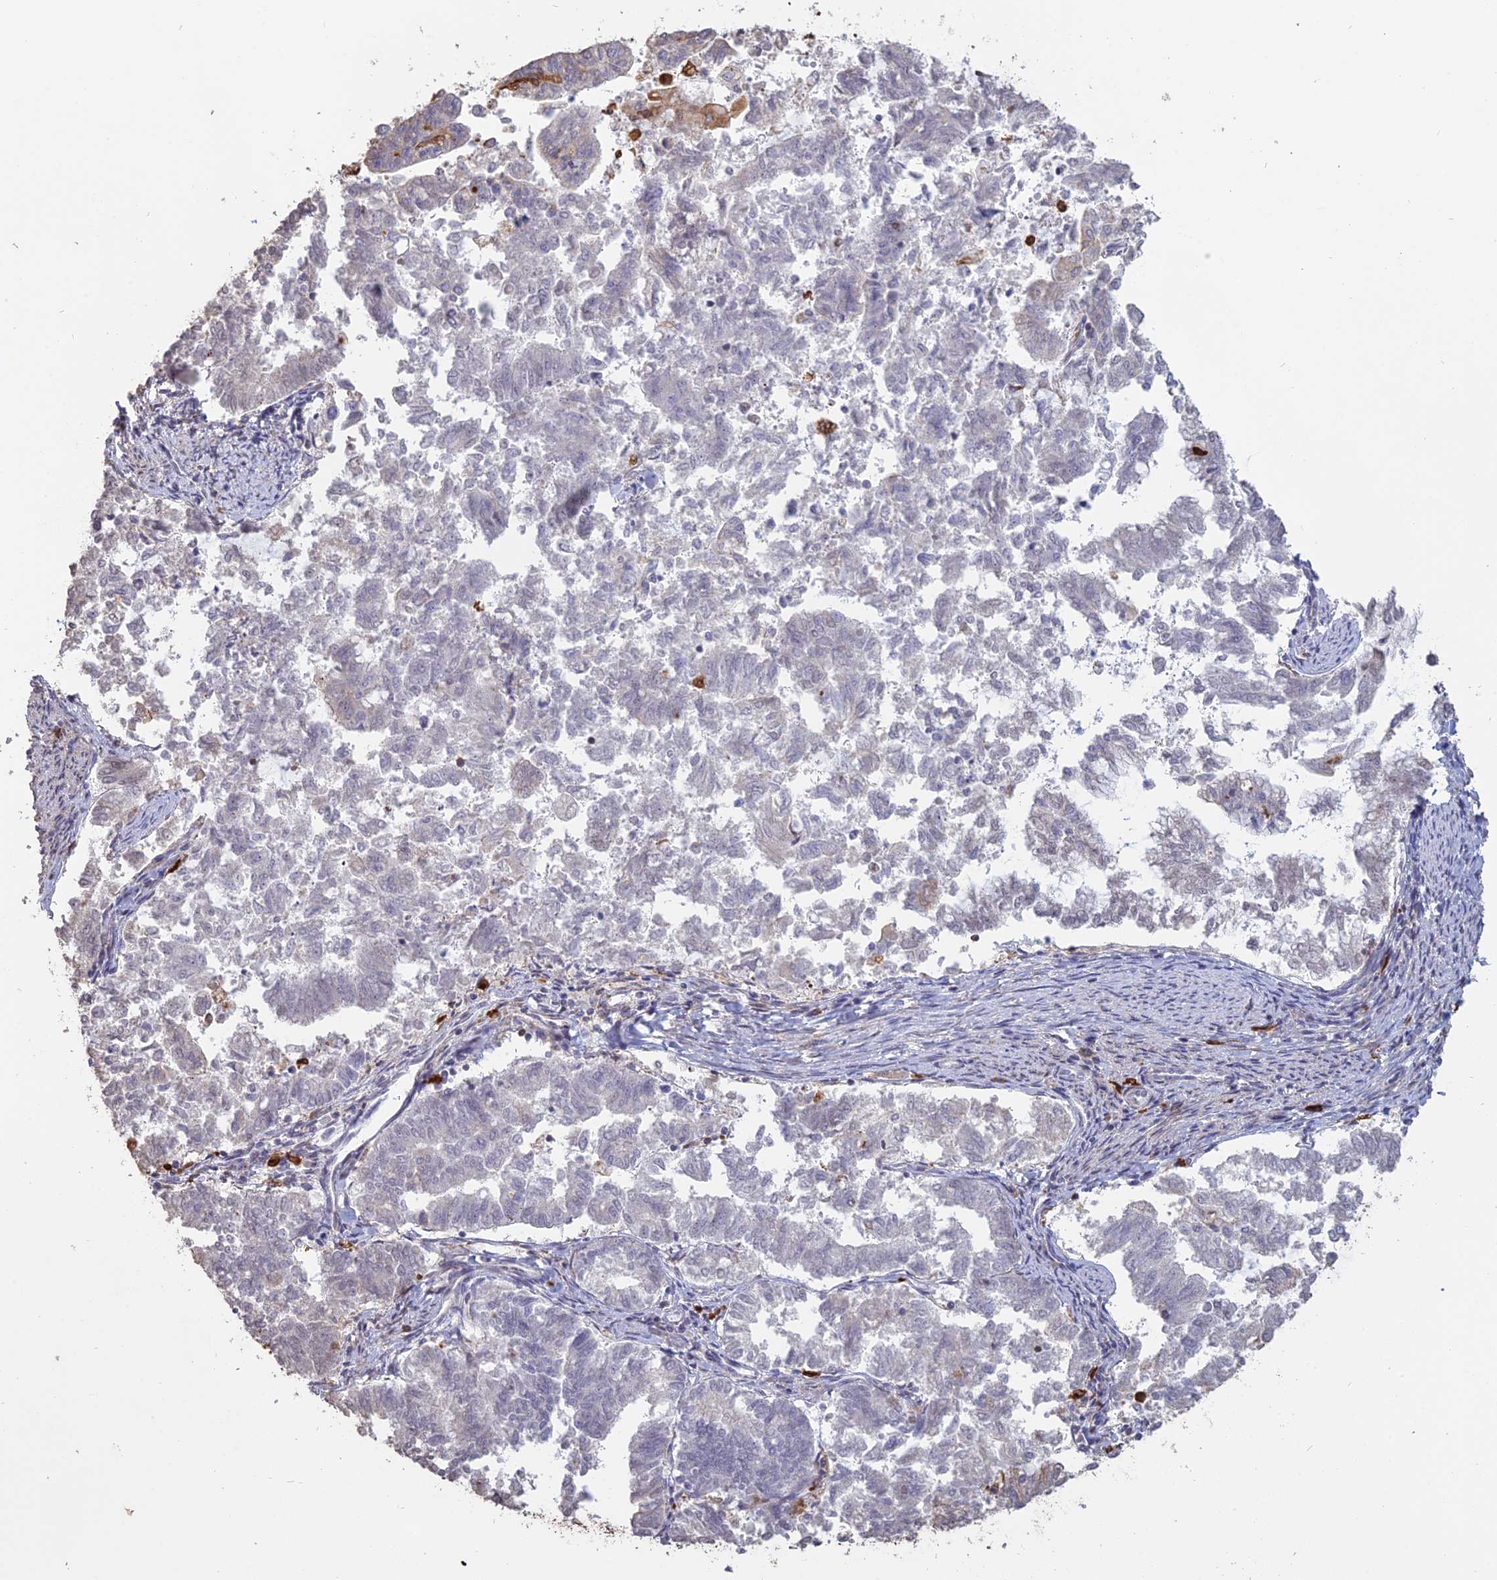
{"staining": {"intensity": "negative", "quantity": "none", "location": "none"}, "tissue": "endometrial cancer", "cell_type": "Tumor cells", "image_type": "cancer", "snomed": [{"axis": "morphology", "description": "Adenocarcinoma, NOS"}, {"axis": "topography", "description": "Endometrium"}], "caption": "The immunohistochemistry (IHC) photomicrograph has no significant staining in tumor cells of endometrial cancer (adenocarcinoma) tissue.", "gene": "APOBR", "patient": {"sex": "female", "age": 79}}